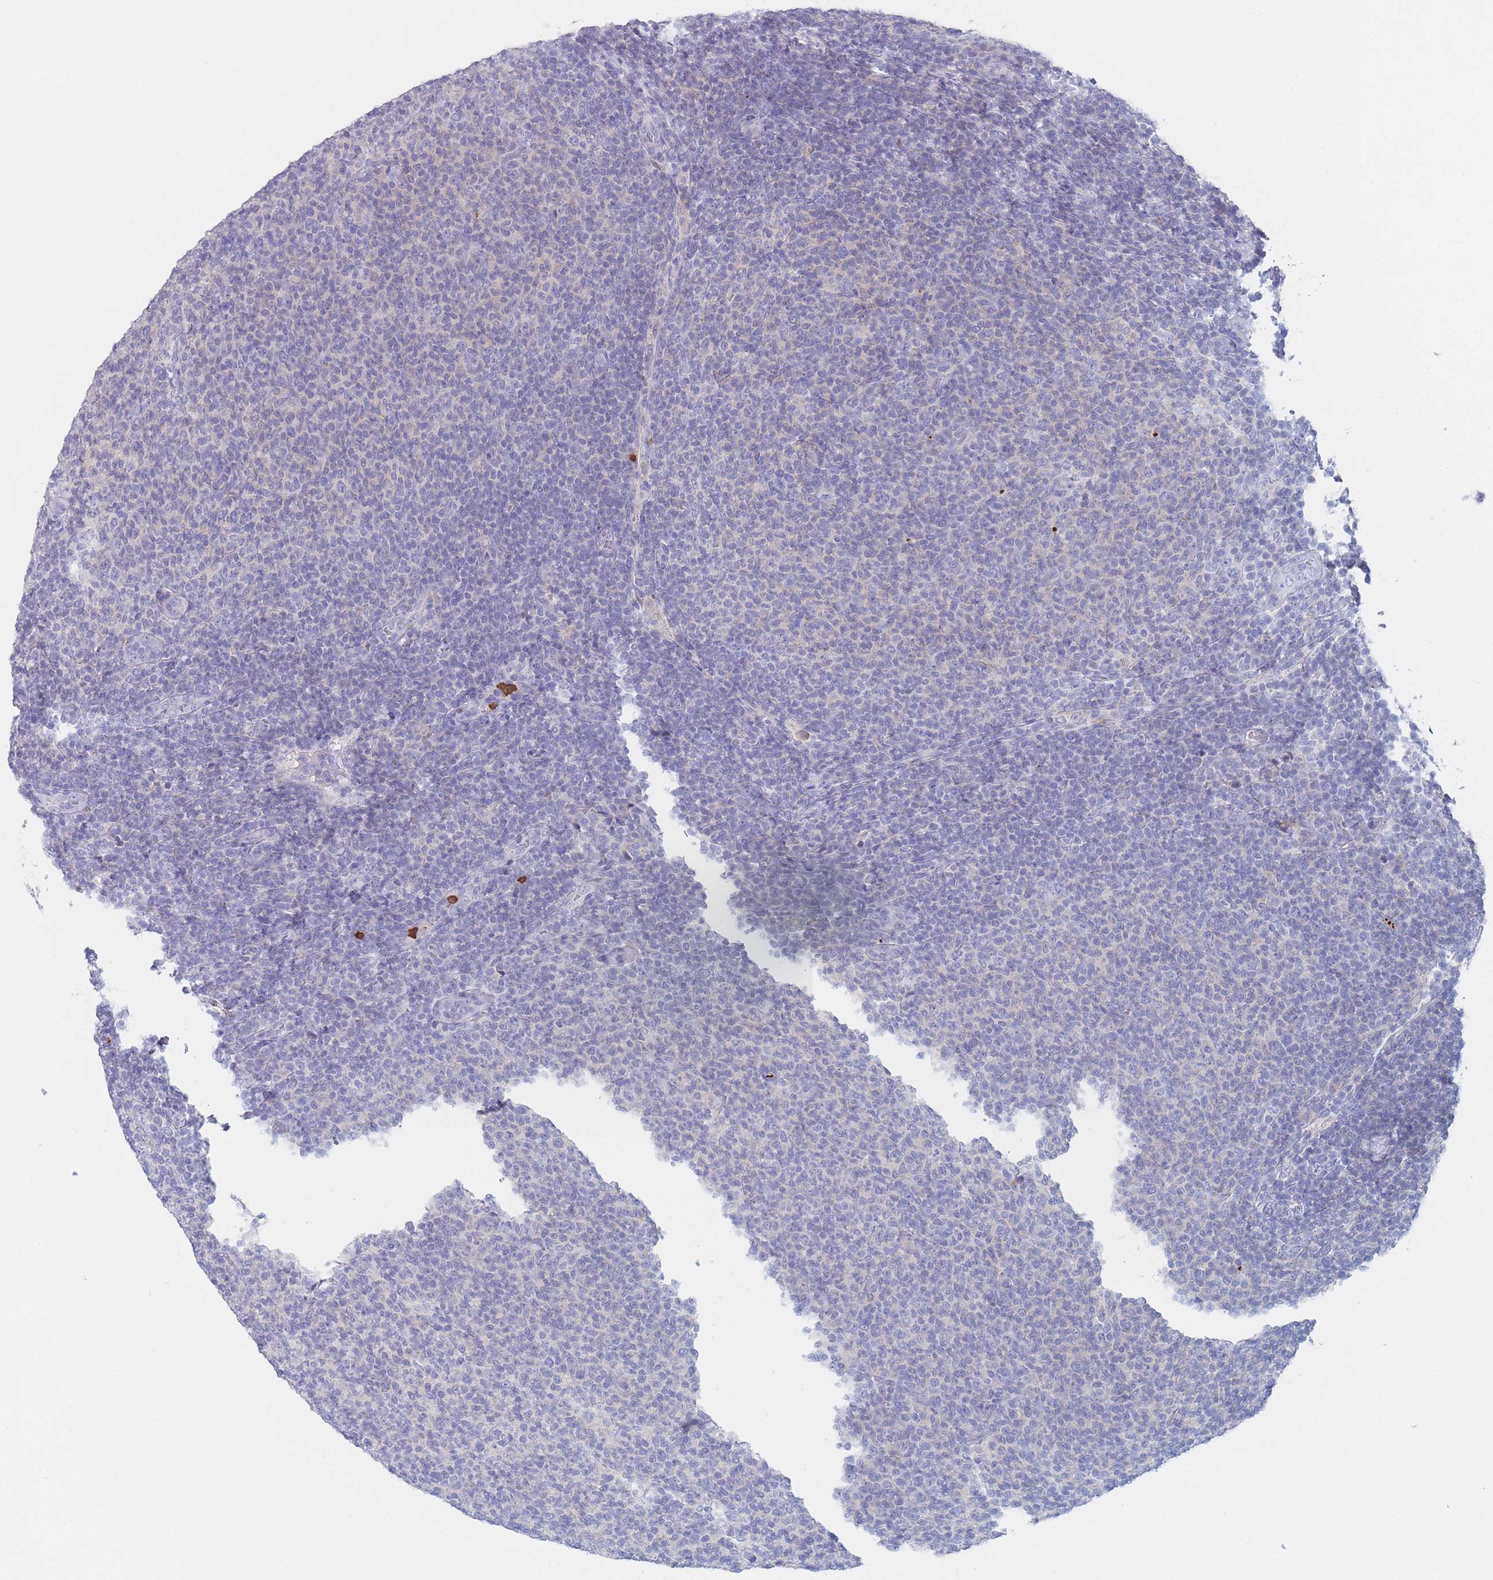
{"staining": {"intensity": "negative", "quantity": "none", "location": "none"}, "tissue": "lymphoma", "cell_type": "Tumor cells", "image_type": "cancer", "snomed": [{"axis": "morphology", "description": "Malignant lymphoma, non-Hodgkin's type, Low grade"}, {"axis": "topography", "description": "Lymph node"}], "caption": "High magnification brightfield microscopy of lymphoma stained with DAB (brown) and counterstained with hematoxylin (blue): tumor cells show no significant expression.", "gene": "ATP1A3", "patient": {"sex": "male", "age": 66}}